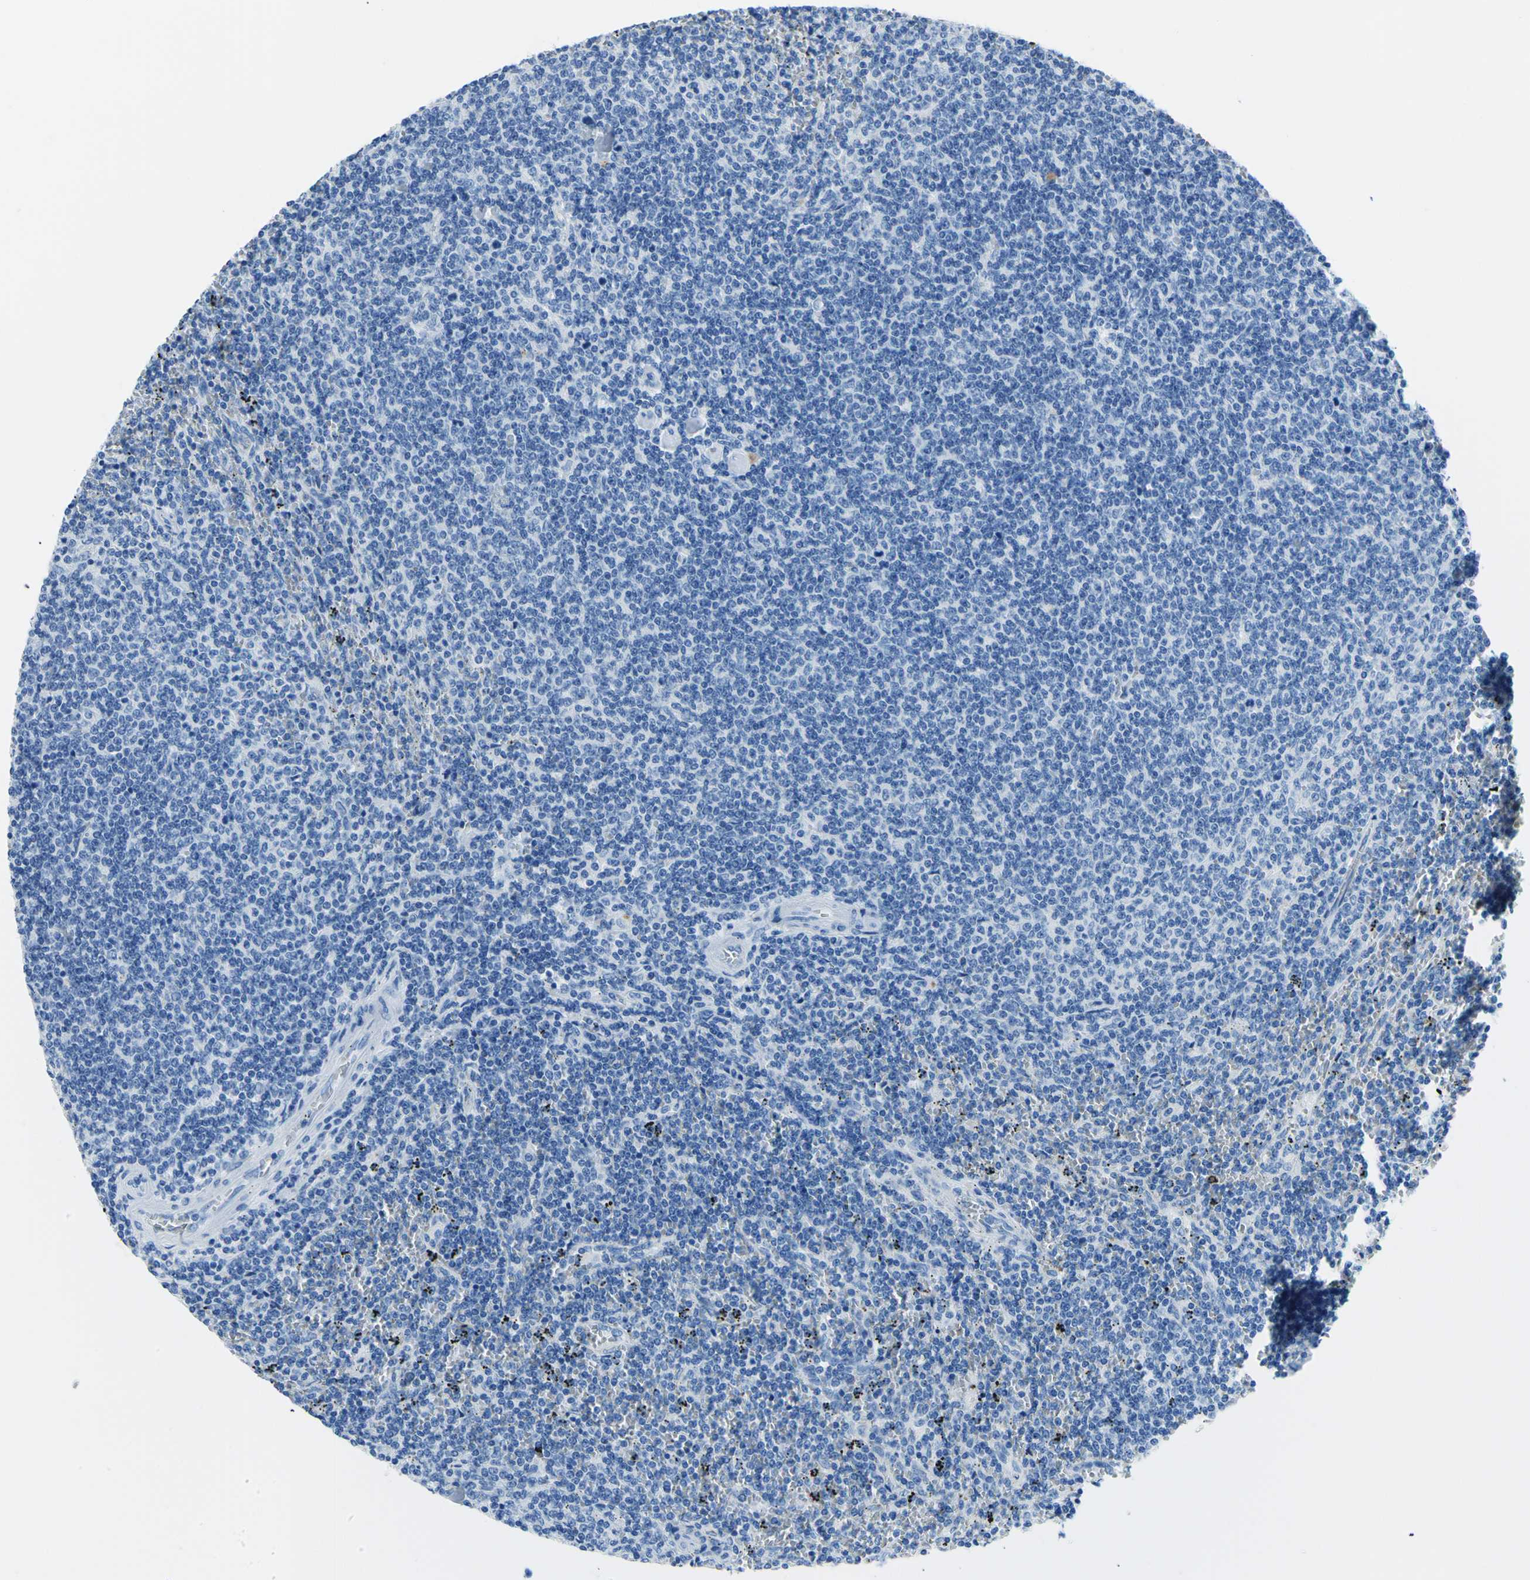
{"staining": {"intensity": "negative", "quantity": "none", "location": "none"}, "tissue": "lymphoma", "cell_type": "Tumor cells", "image_type": "cancer", "snomed": [{"axis": "morphology", "description": "Malignant lymphoma, non-Hodgkin's type, Low grade"}, {"axis": "topography", "description": "Spleen"}], "caption": "An immunohistochemistry (IHC) micrograph of lymphoma is shown. There is no staining in tumor cells of lymphoma. (DAB immunohistochemistry, high magnification).", "gene": "MYH2", "patient": {"sex": "female", "age": 50}}